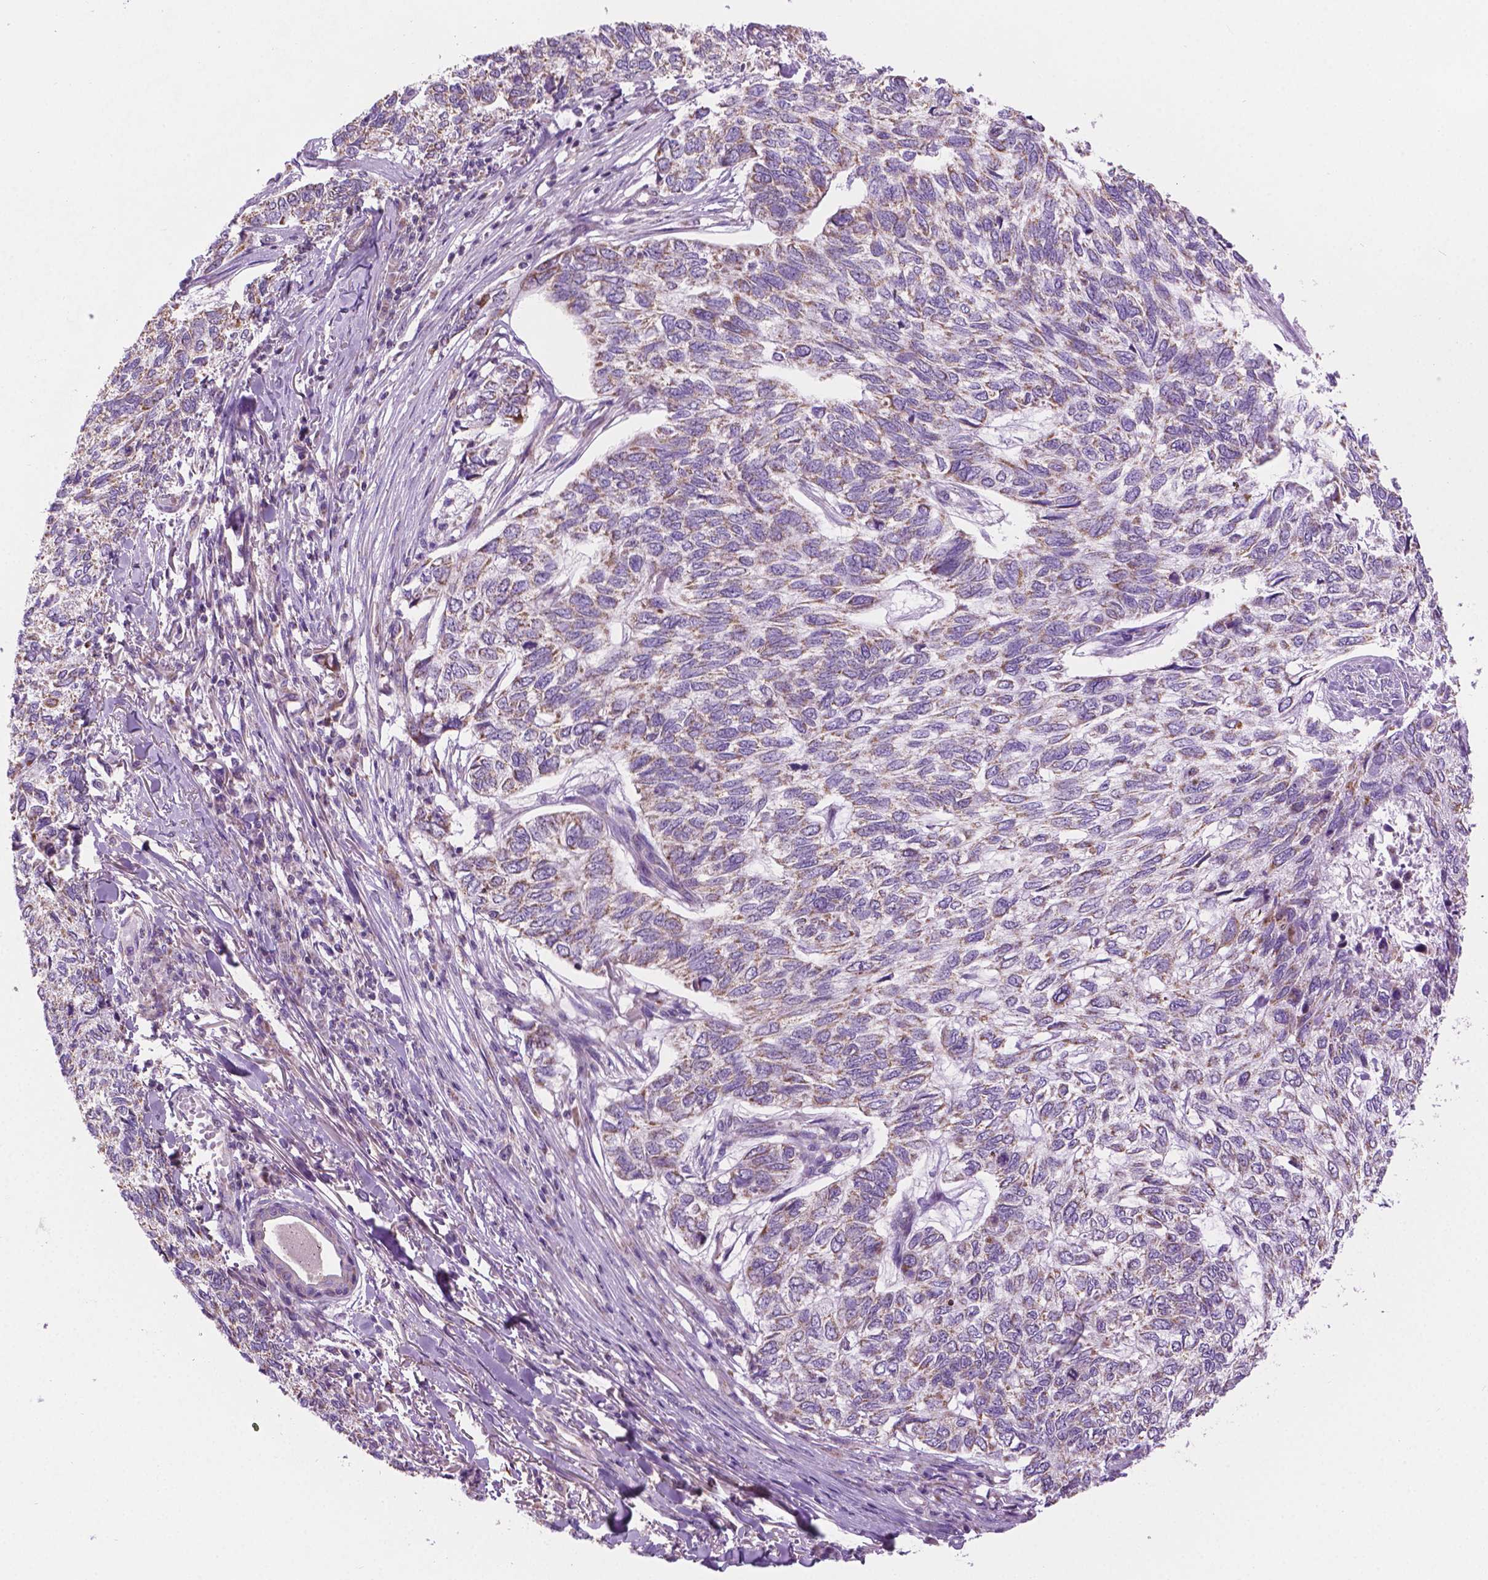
{"staining": {"intensity": "weak", "quantity": "<25%", "location": "cytoplasmic/membranous"}, "tissue": "skin cancer", "cell_type": "Tumor cells", "image_type": "cancer", "snomed": [{"axis": "morphology", "description": "Basal cell carcinoma"}, {"axis": "topography", "description": "Skin"}], "caption": "Immunohistochemistry (IHC) of human basal cell carcinoma (skin) demonstrates no expression in tumor cells. (Immunohistochemistry (IHC), brightfield microscopy, high magnification).", "gene": "CSPG5", "patient": {"sex": "female", "age": 65}}